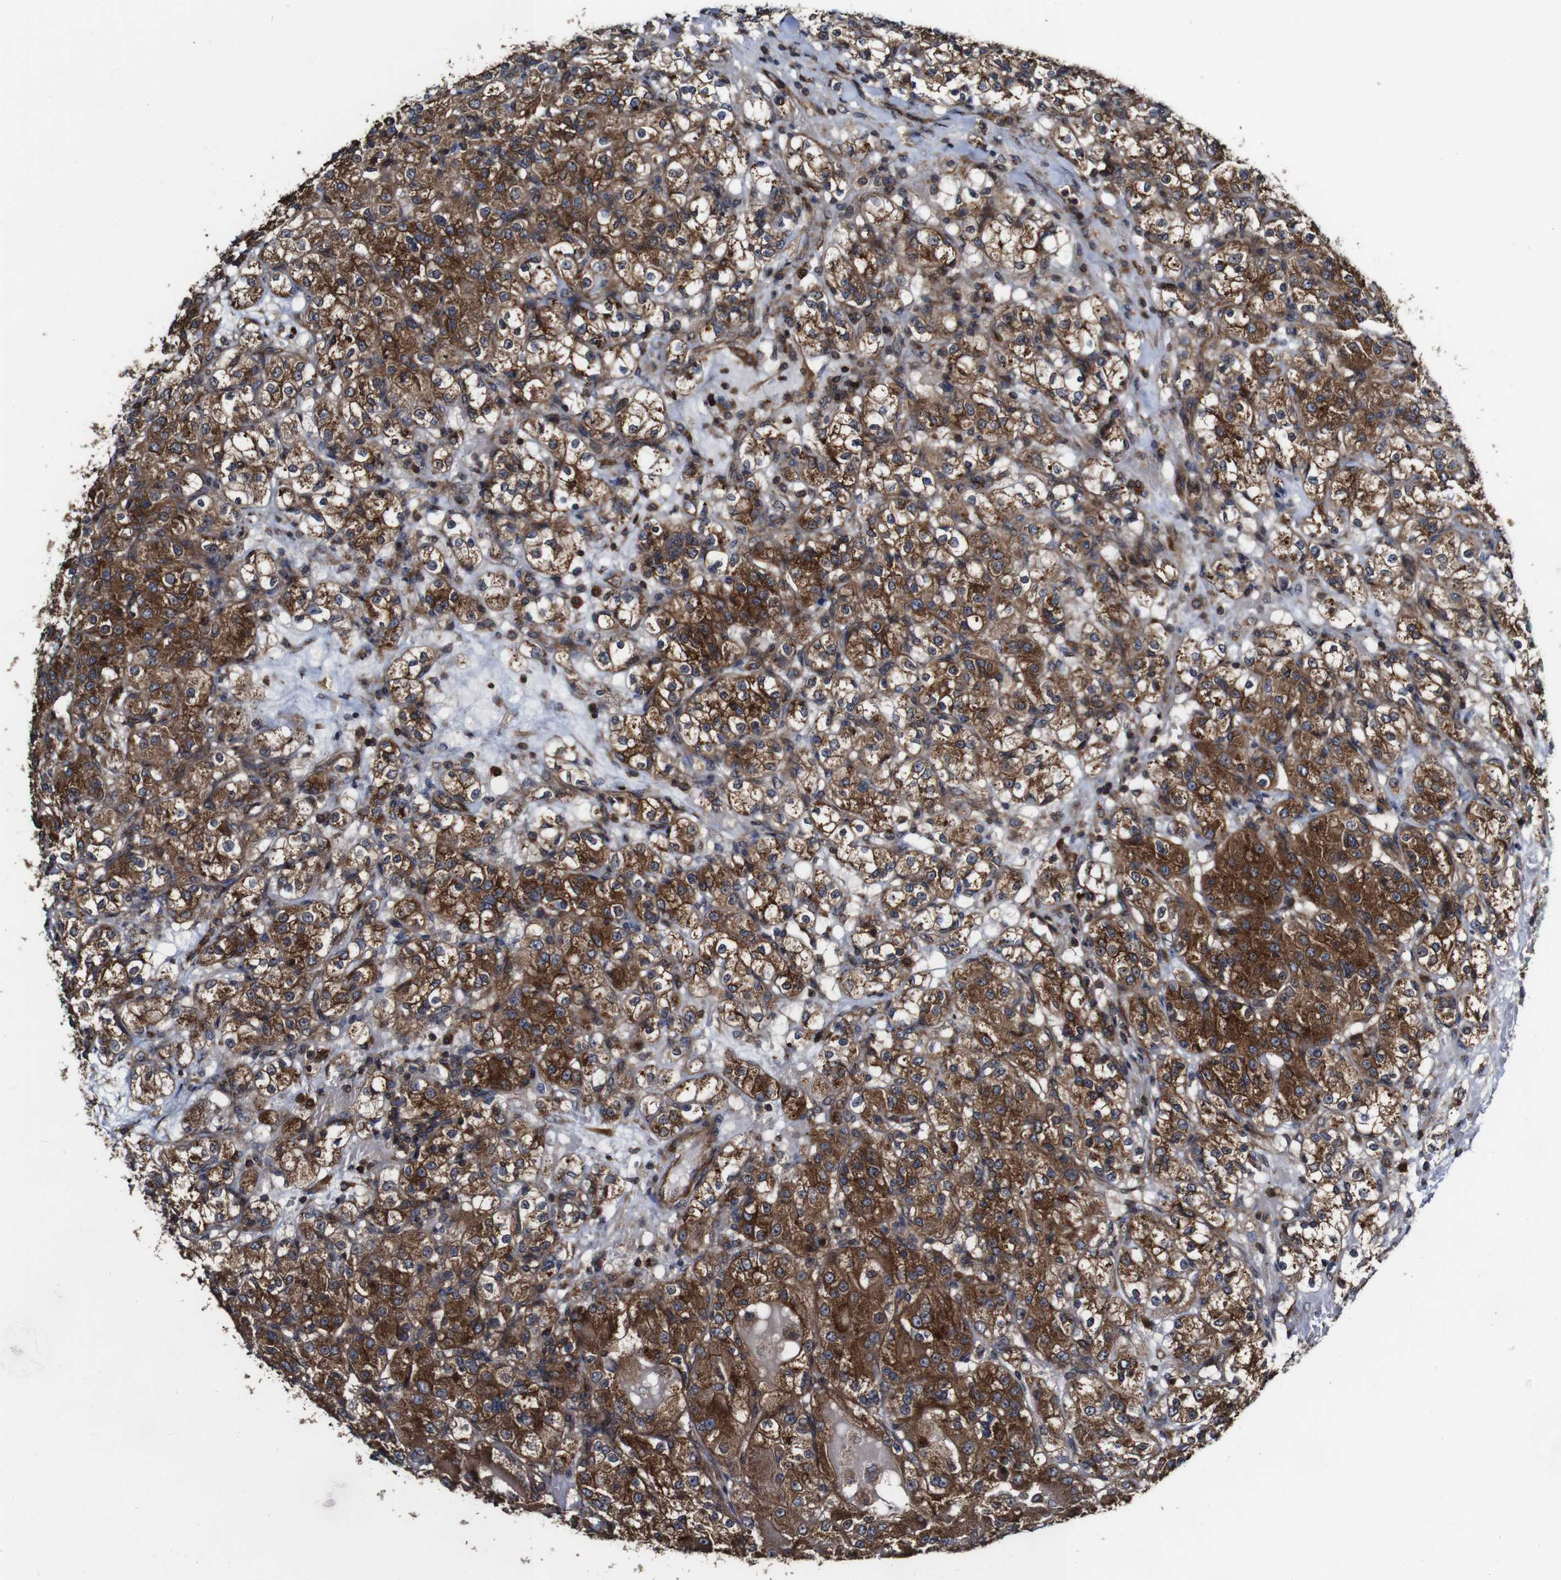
{"staining": {"intensity": "strong", "quantity": ">75%", "location": "cytoplasmic/membranous"}, "tissue": "renal cancer", "cell_type": "Tumor cells", "image_type": "cancer", "snomed": [{"axis": "morphology", "description": "Normal tissue, NOS"}, {"axis": "morphology", "description": "Adenocarcinoma, NOS"}, {"axis": "topography", "description": "Kidney"}], "caption": "Renal cancer (adenocarcinoma) tissue reveals strong cytoplasmic/membranous positivity in approximately >75% of tumor cells, visualized by immunohistochemistry.", "gene": "TNIK", "patient": {"sex": "male", "age": 61}}